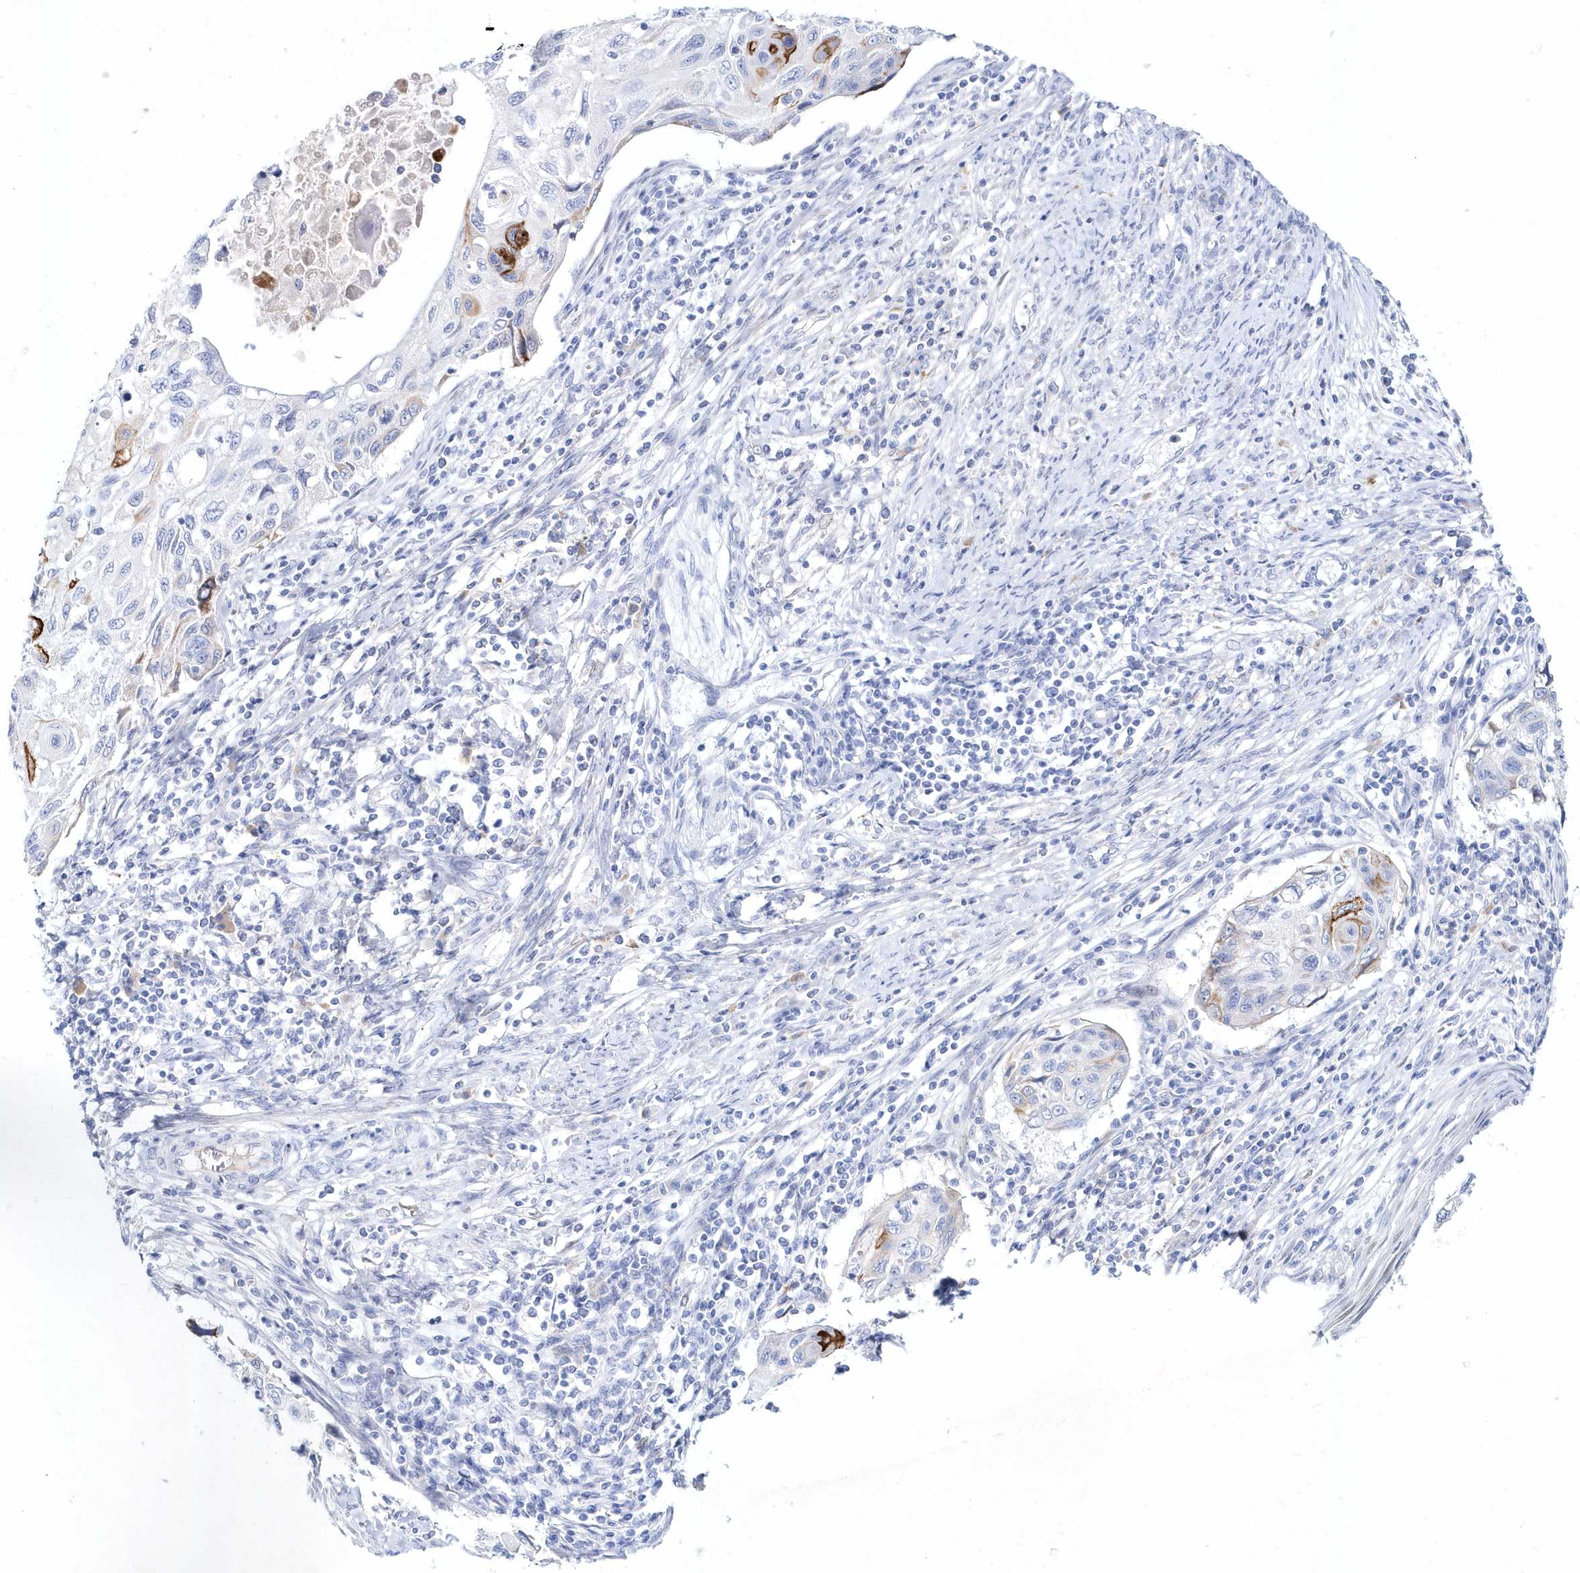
{"staining": {"intensity": "moderate", "quantity": "<25%", "location": "cytoplasmic/membranous"}, "tissue": "cervical cancer", "cell_type": "Tumor cells", "image_type": "cancer", "snomed": [{"axis": "morphology", "description": "Squamous cell carcinoma, NOS"}, {"axis": "topography", "description": "Cervix"}], "caption": "Cervical cancer (squamous cell carcinoma) was stained to show a protein in brown. There is low levels of moderate cytoplasmic/membranous staining in approximately <25% of tumor cells.", "gene": "SPINK7", "patient": {"sex": "female", "age": 70}}